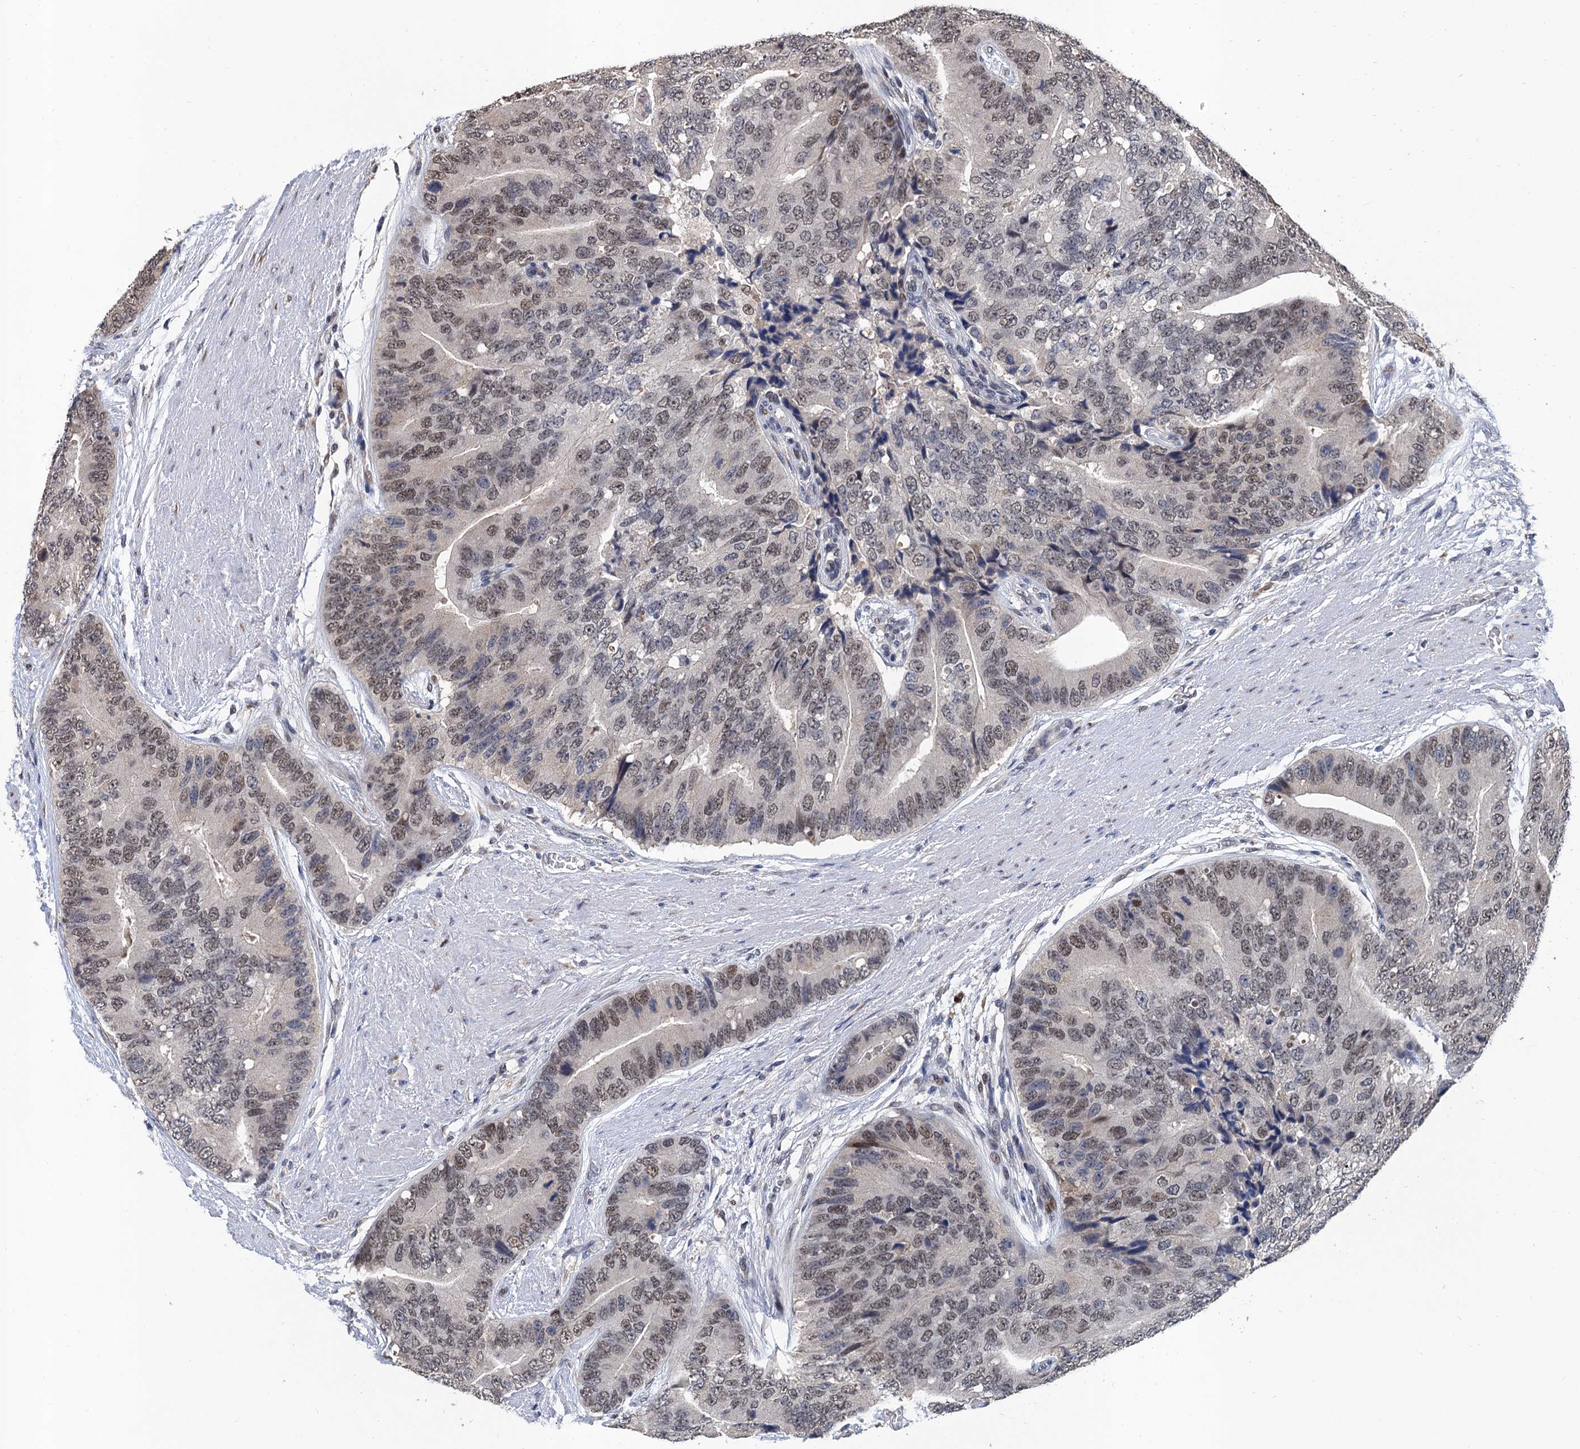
{"staining": {"intensity": "weak", "quantity": "25%-75%", "location": "nuclear"}, "tissue": "prostate cancer", "cell_type": "Tumor cells", "image_type": "cancer", "snomed": [{"axis": "morphology", "description": "Adenocarcinoma, High grade"}, {"axis": "topography", "description": "Prostate"}], "caption": "DAB immunohistochemical staining of prostate cancer (adenocarcinoma (high-grade)) shows weak nuclear protein expression in approximately 25%-75% of tumor cells.", "gene": "TSEN34", "patient": {"sex": "male", "age": 70}}